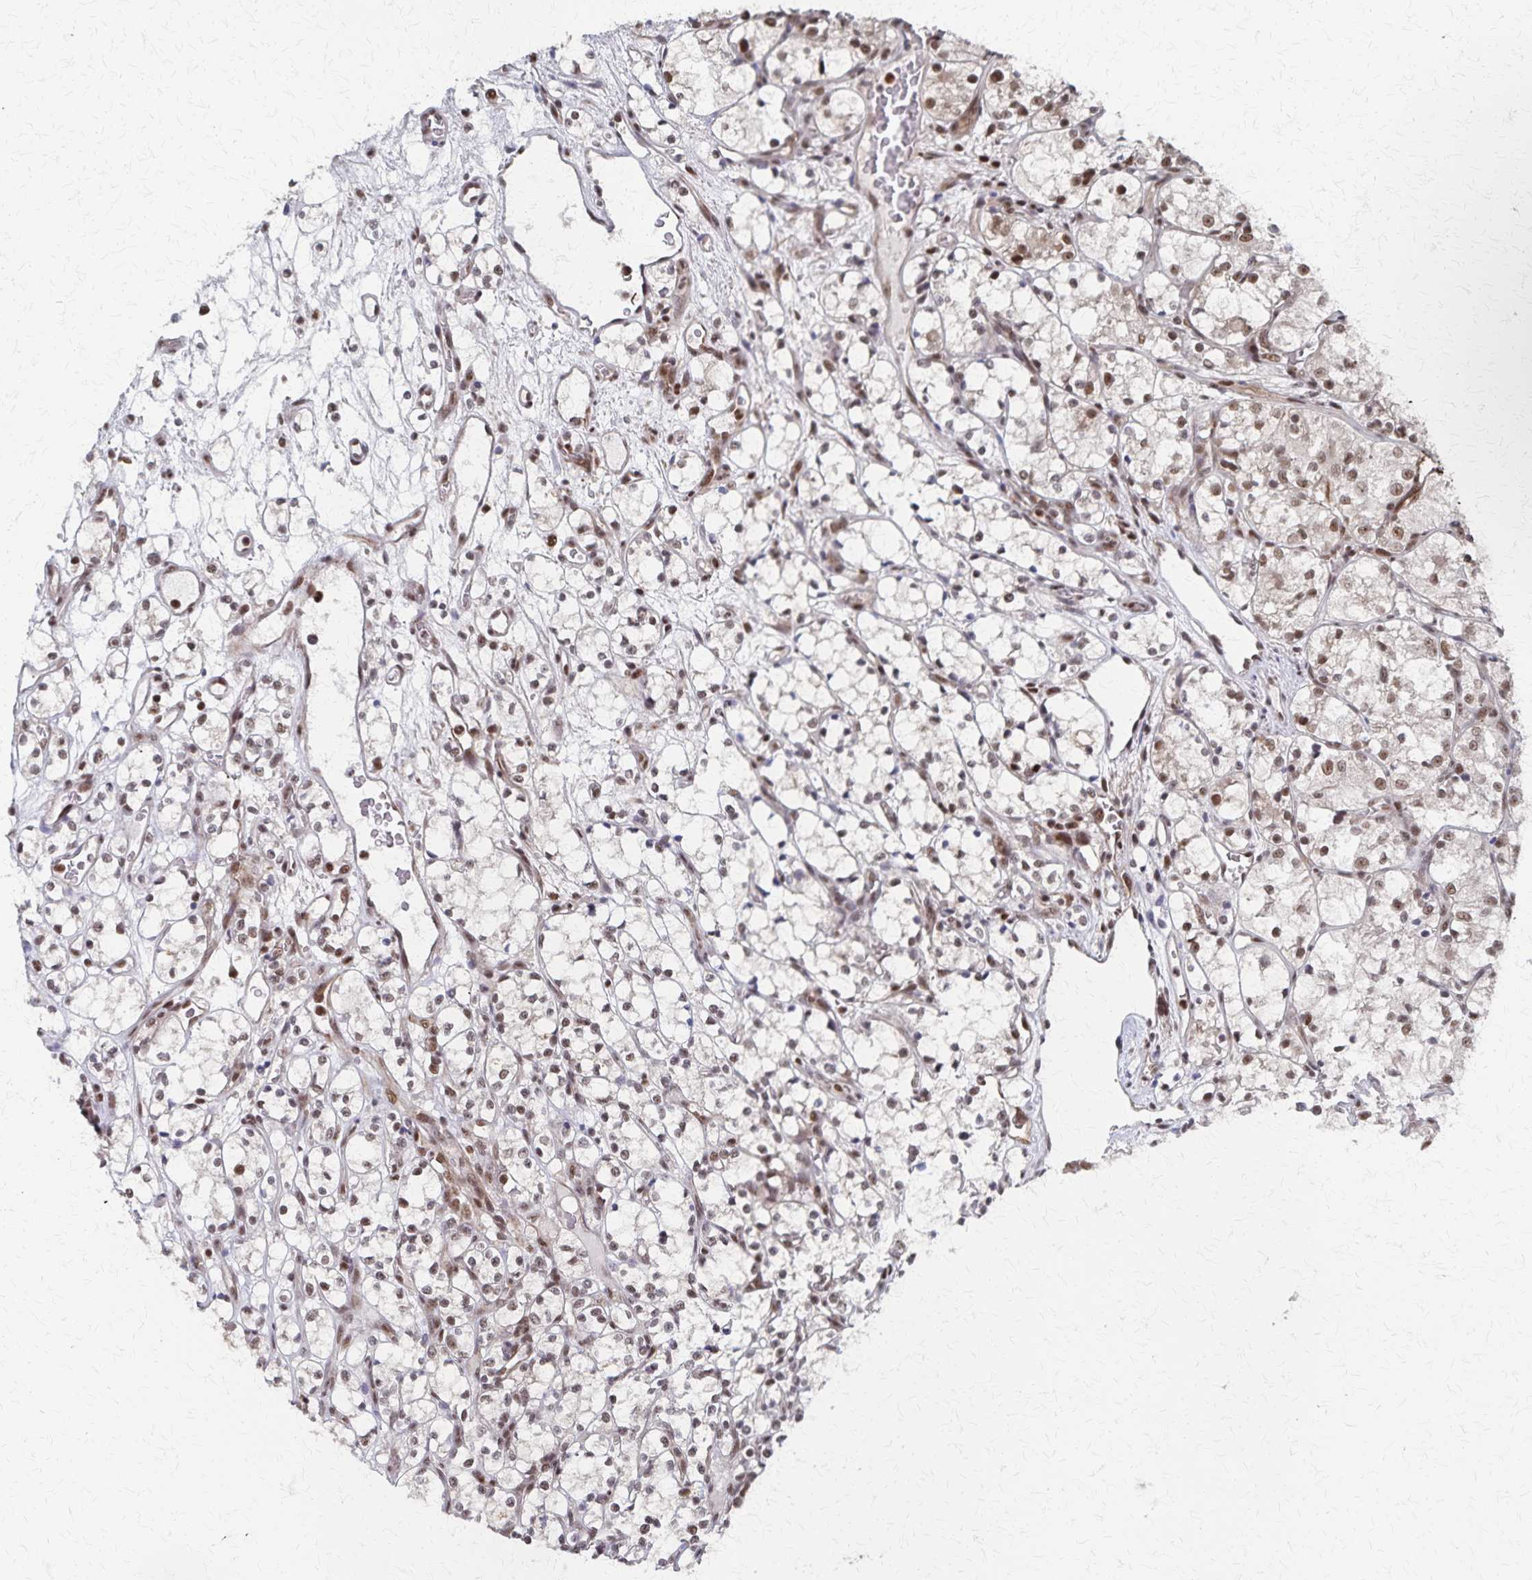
{"staining": {"intensity": "moderate", "quantity": "25%-75%", "location": "nuclear"}, "tissue": "renal cancer", "cell_type": "Tumor cells", "image_type": "cancer", "snomed": [{"axis": "morphology", "description": "Adenocarcinoma, NOS"}, {"axis": "topography", "description": "Kidney"}], "caption": "Human renal cancer stained with a brown dye shows moderate nuclear positive expression in approximately 25%-75% of tumor cells.", "gene": "GTF2B", "patient": {"sex": "female", "age": 69}}